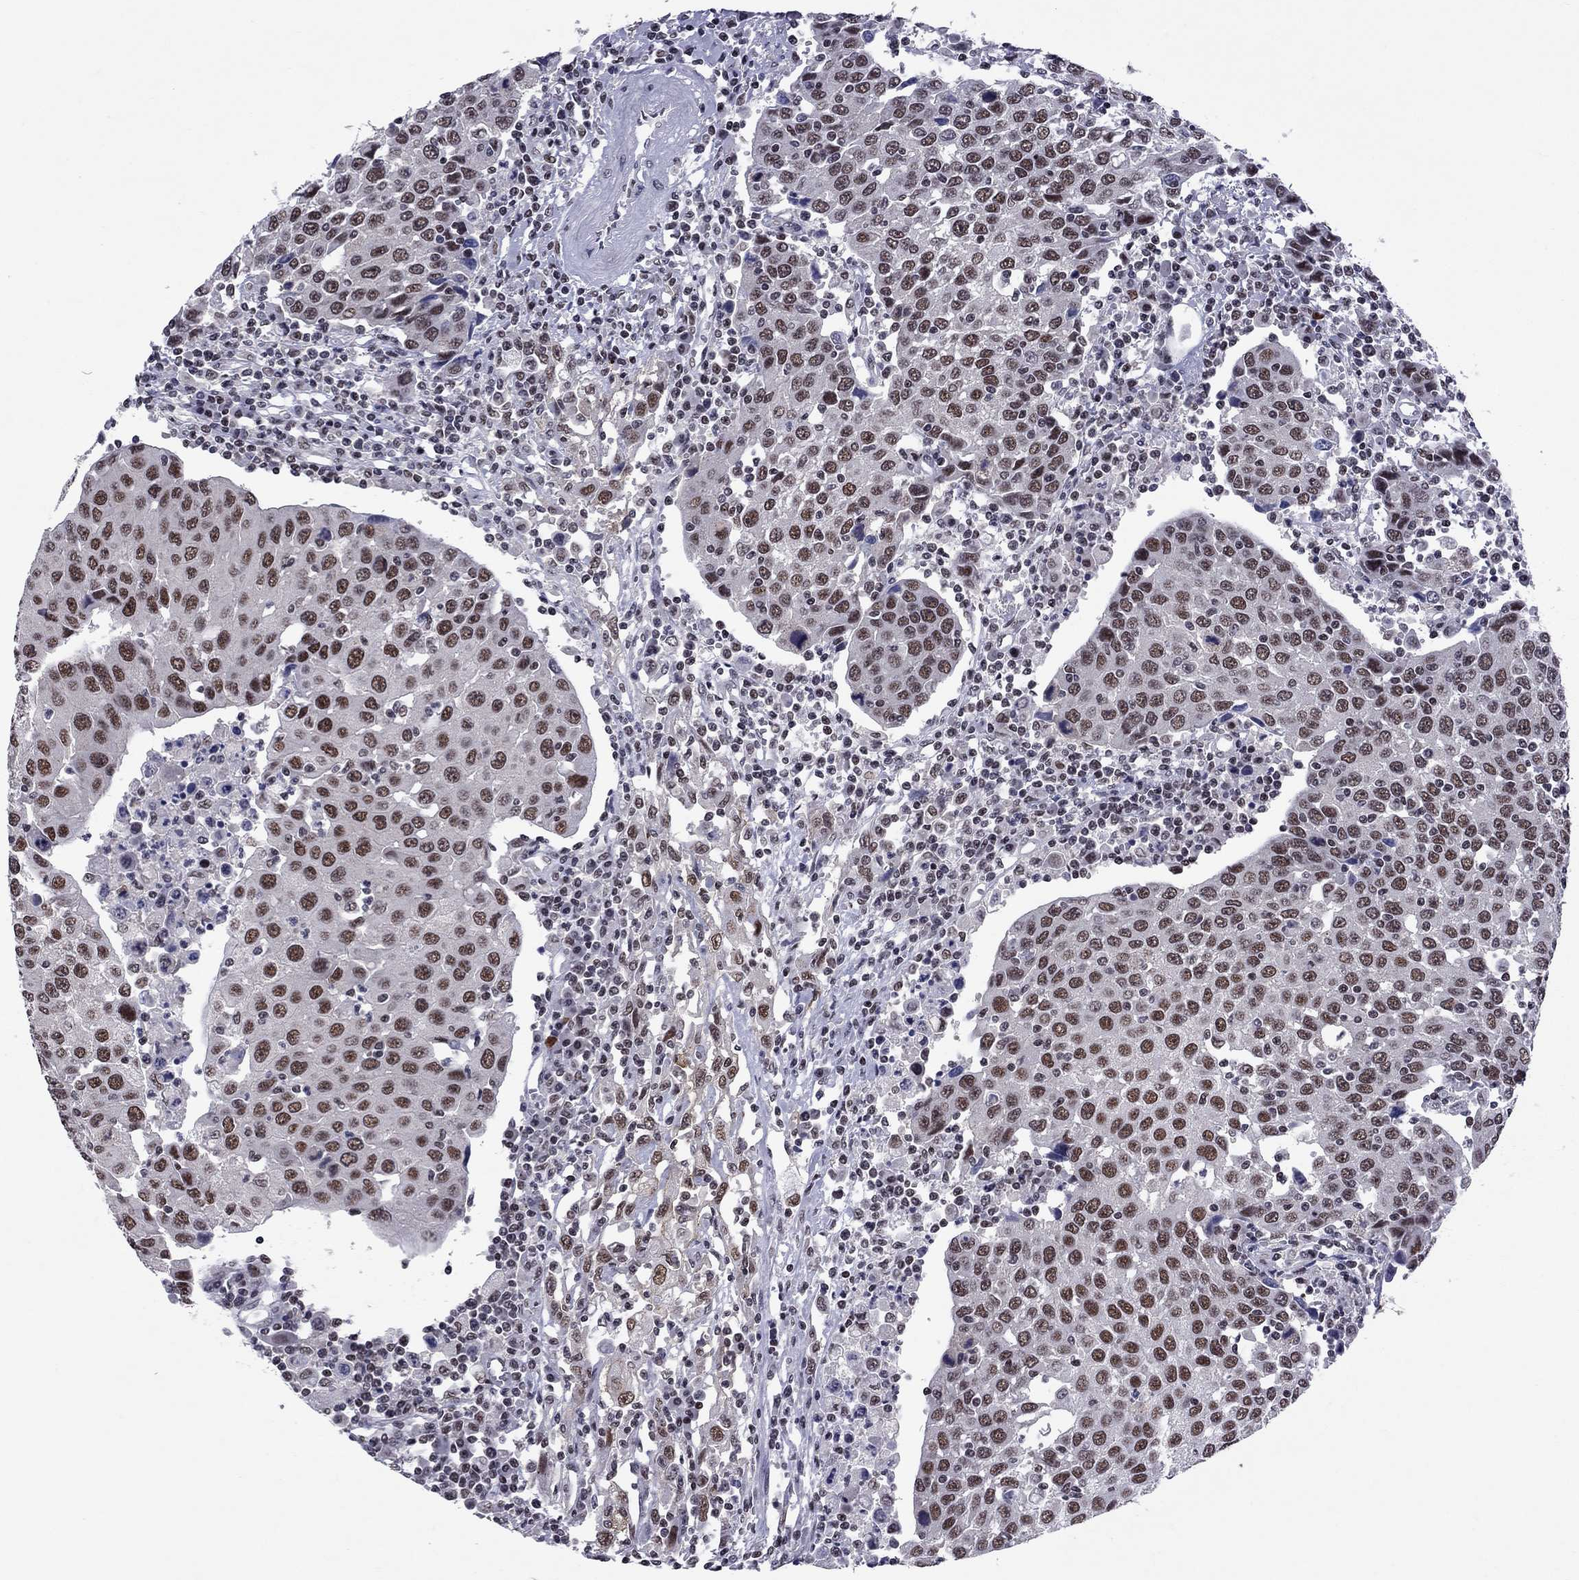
{"staining": {"intensity": "moderate", "quantity": ">75%", "location": "nuclear"}, "tissue": "urothelial cancer", "cell_type": "Tumor cells", "image_type": "cancer", "snomed": [{"axis": "morphology", "description": "Urothelial carcinoma, High grade"}, {"axis": "topography", "description": "Urinary bladder"}], "caption": "Immunohistochemistry of urothelial cancer demonstrates medium levels of moderate nuclear expression in approximately >75% of tumor cells. (Stains: DAB (3,3'-diaminobenzidine) in brown, nuclei in blue, Microscopy: brightfield microscopy at high magnification).", "gene": "TAF9", "patient": {"sex": "female", "age": 85}}